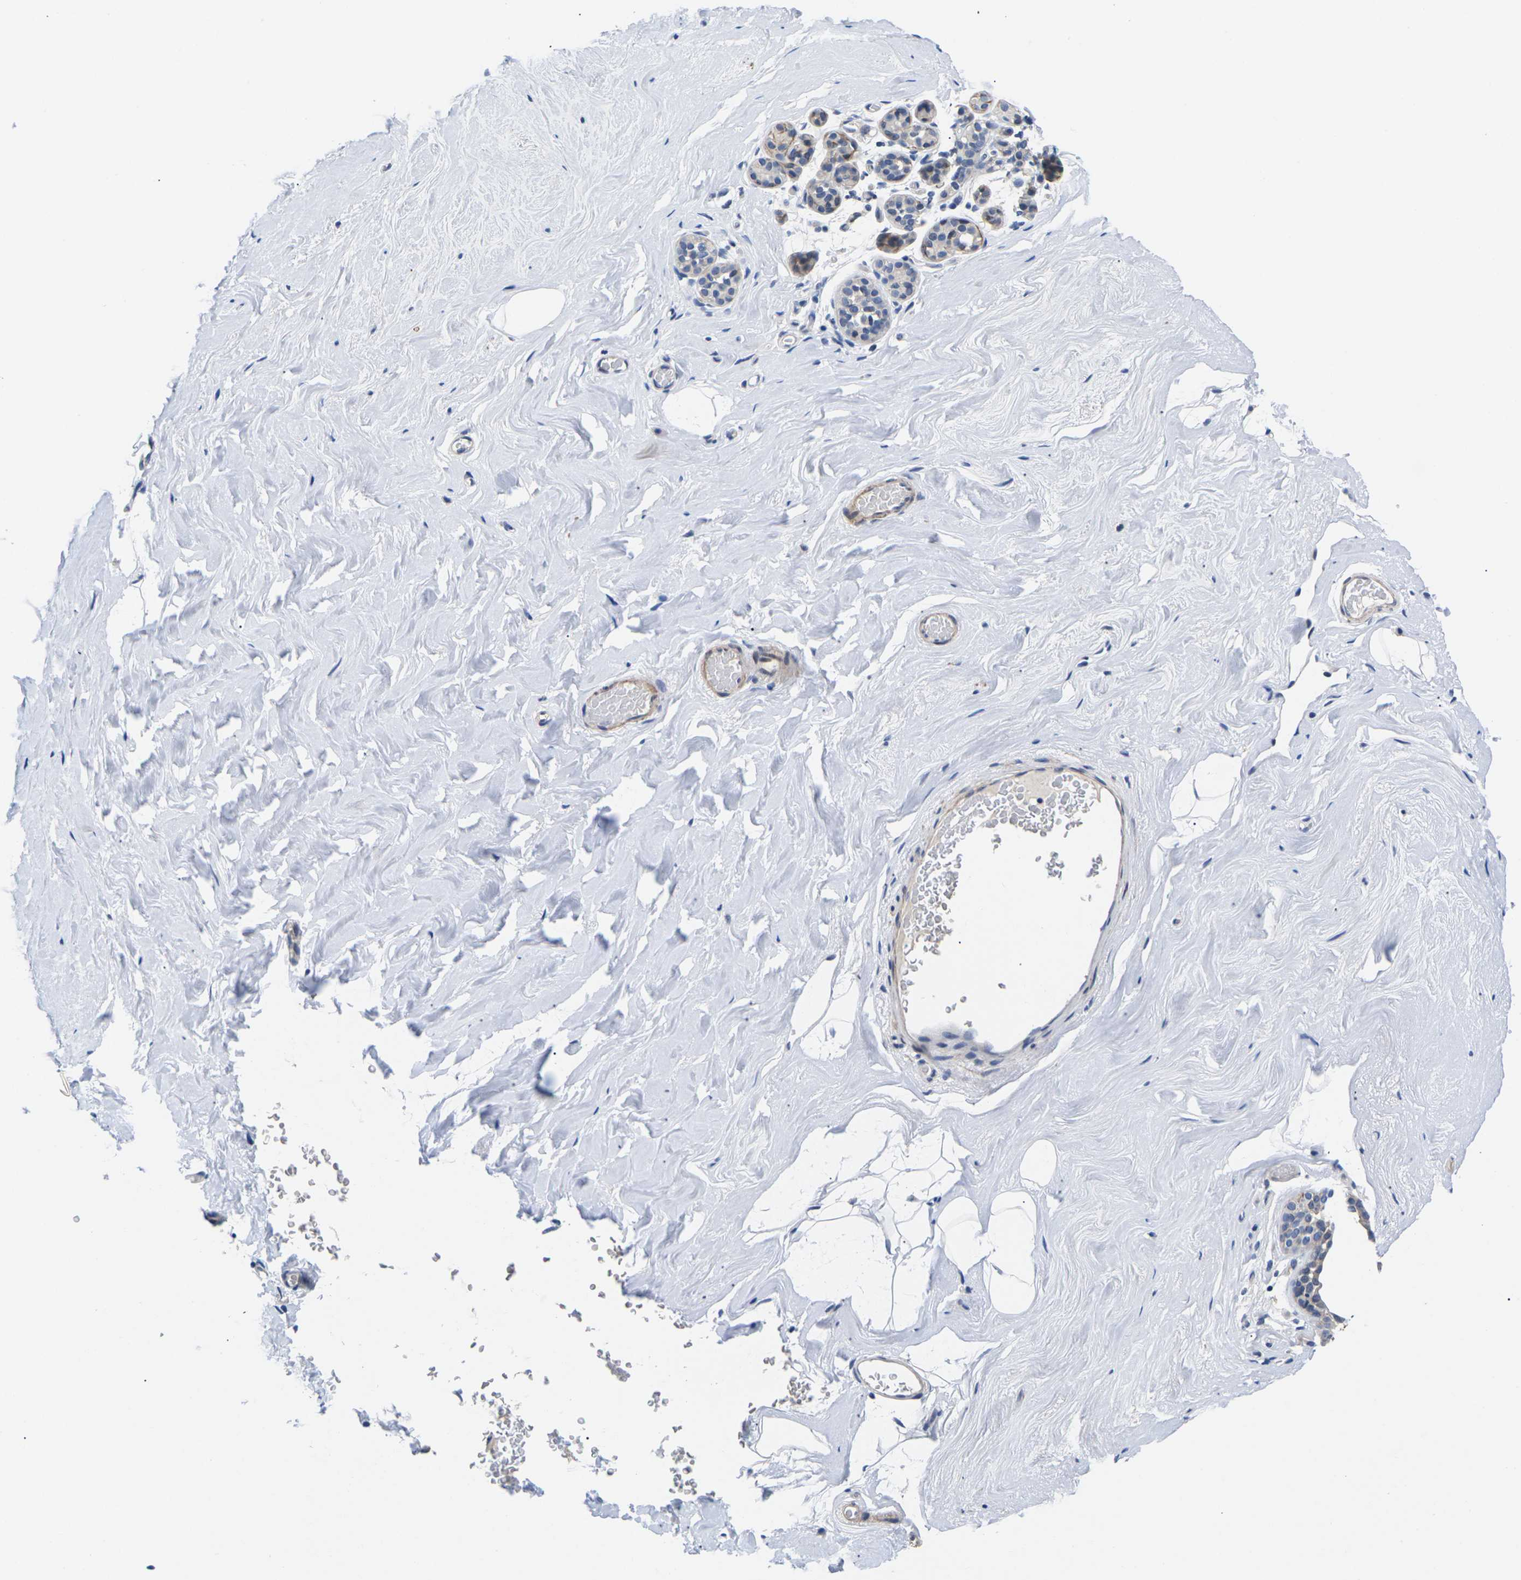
{"staining": {"intensity": "negative", "quantity": "none", "location": "none"}, "tissue": "breast", "cell_type": "Adipocytes", "image_type": "normal", "snomed": [{"axis": "morphology", "description": "Normal tissue, NOS"}, {"axis": "topography", "description": "Breast"}], "caption": "Immunohistochemistry (IHC) photomicrograph of unremarkable breast stained for a protein (brown), which exhibits no positivity in adipocytes. (DAB immunohistochemistry, high magnification).", "gene": "ST6GAL2", "patient": {"sex": "female", "age": 75}}